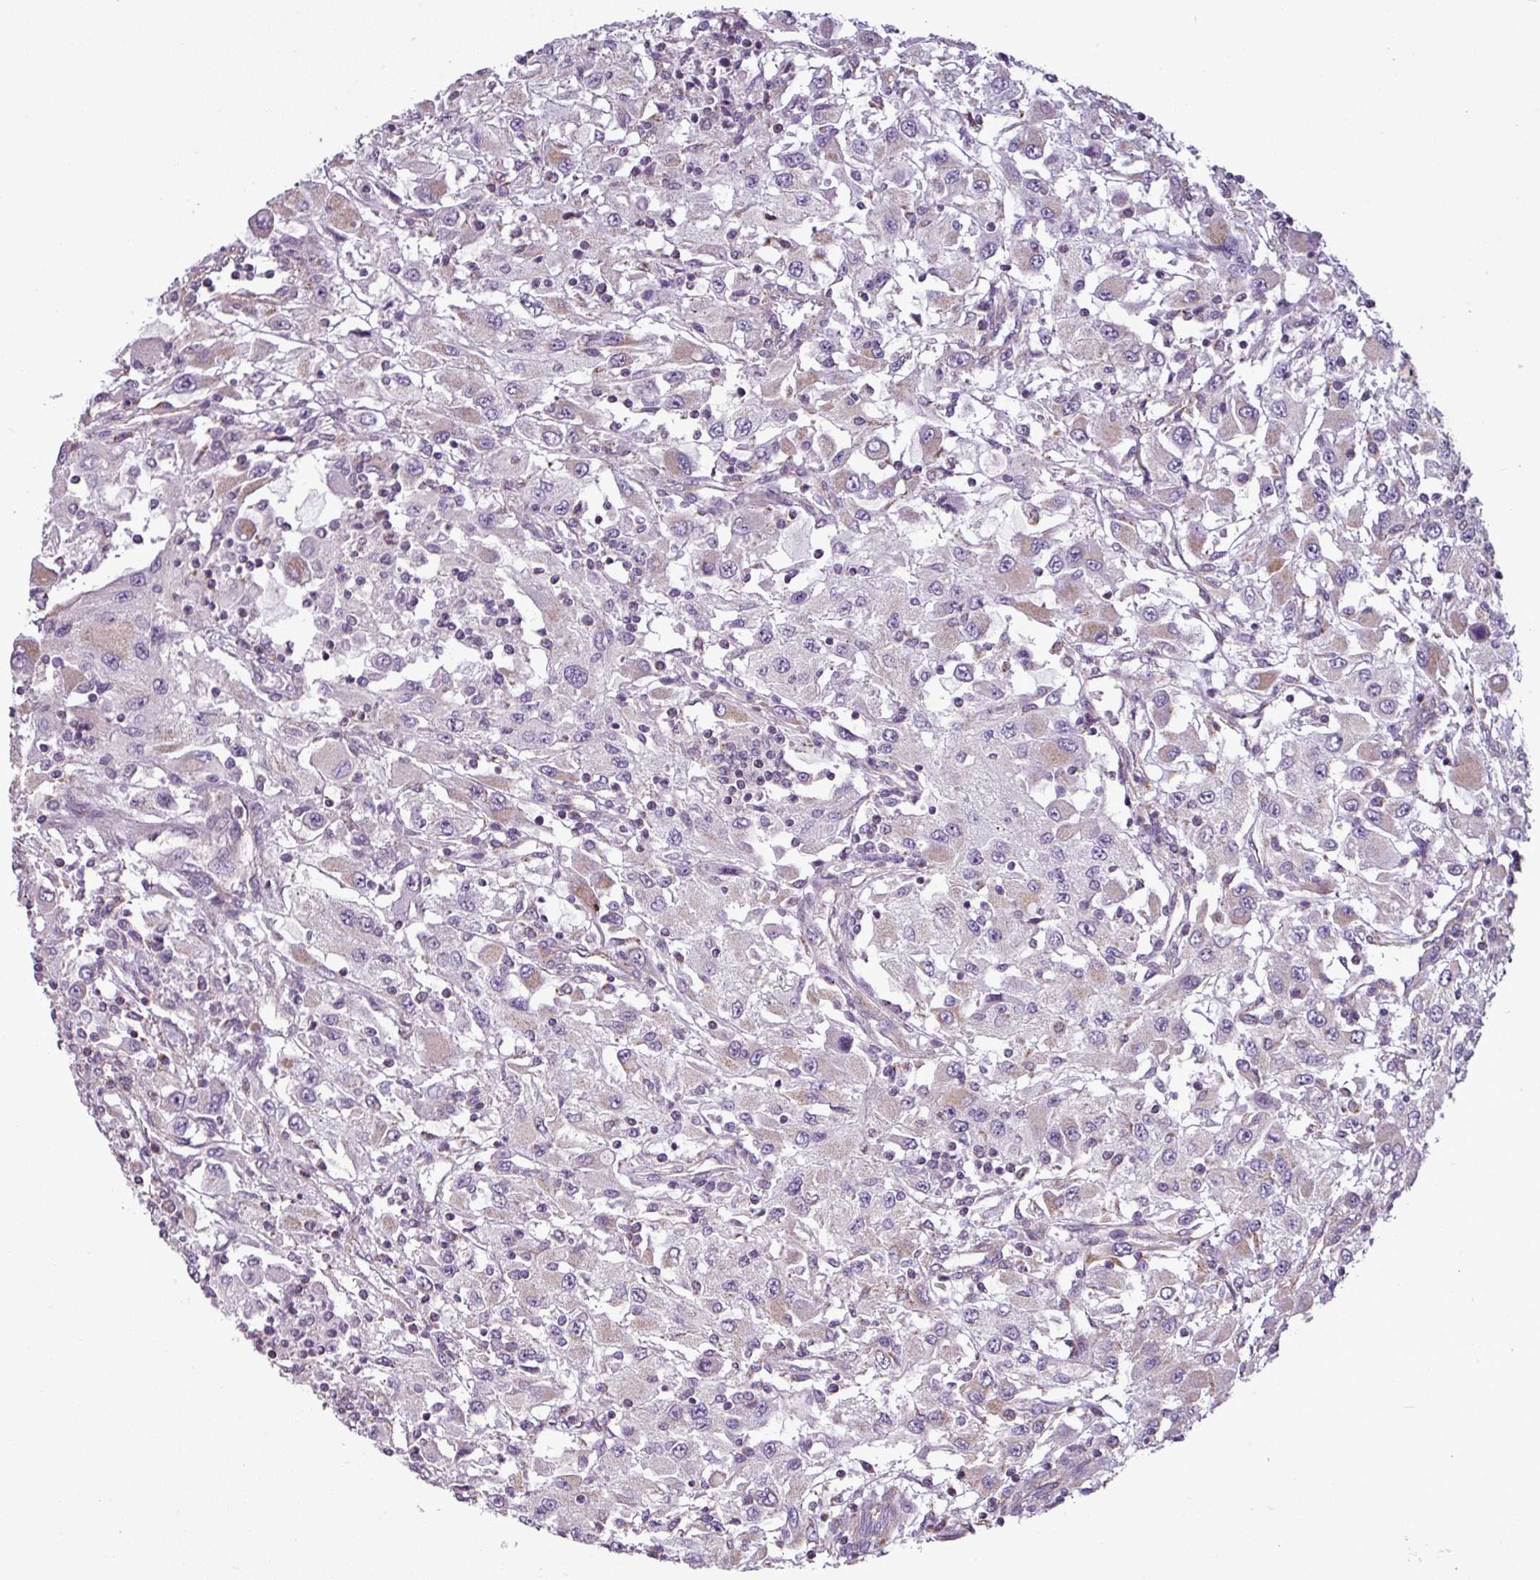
{"staining": {"intensity": "weak", "quantity": "<25%", "location": "cytoplasmic/membranous"}, "tissue": "renal cancer", "cell_type": "Tumor cells", "image_type": "cancer", "snomed": [{"axis": "morphology", "description": "Adenocarcinoma, NOS"}, {"axis": "topography", "description": "Kidney"}], "caption": "High power microscopy micrograph of an IHC photomicrograph of renal adenocarcinoma, revealing no significant expression in tumor cells.", "gene": "BTN2A2", "patient": {"sex": "female", "age": 67}}